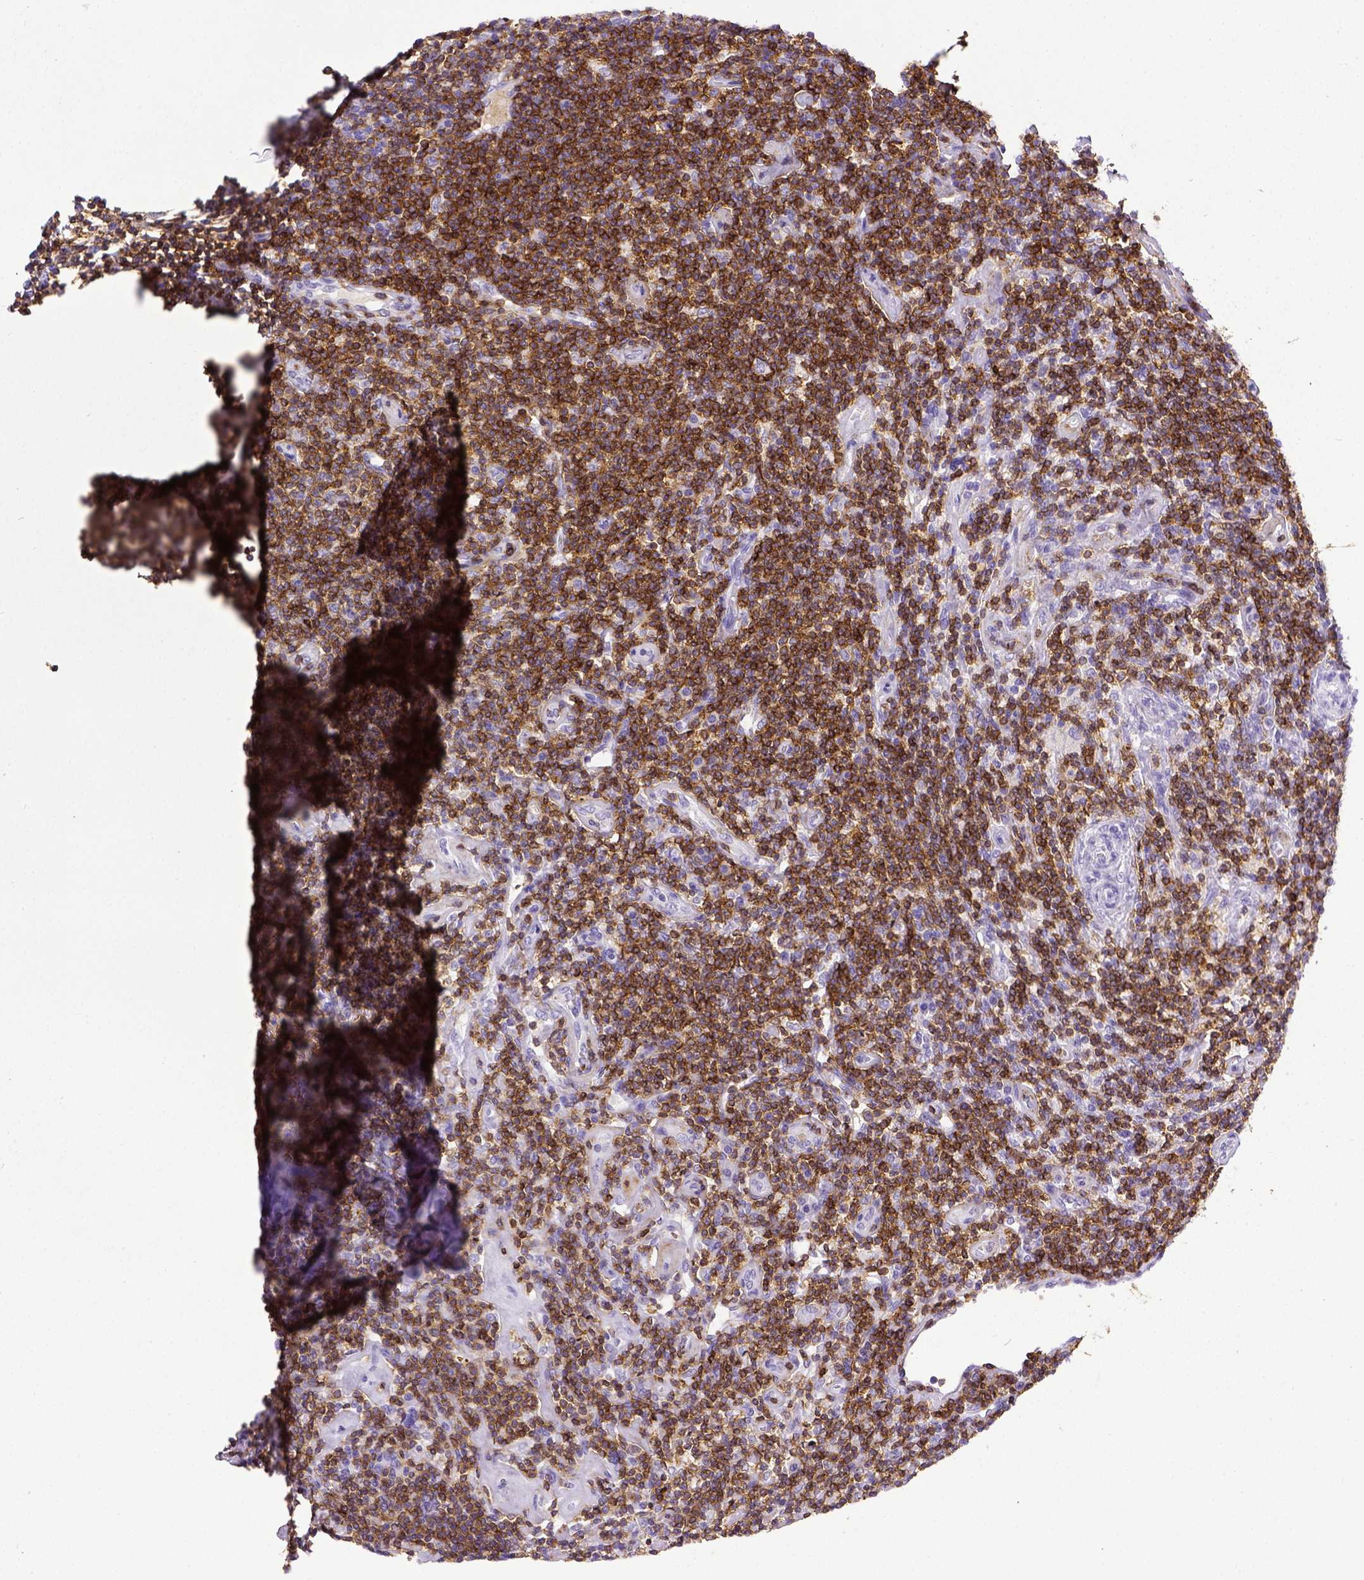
{"staining": {"intensity": "negative", "quantity": "none", "location": "none"}, "tissue": "lymphoma", "cell_type": "Tumor cells", "image_type": "cancer", "snomed": [{"axis": "morphology", "description": "Hodgkin's disease, NOS"}, {"axis": "topography", "description": "Lymph node"}], "caption": "A micrograph of lymphoma stained for a protein shows no brown staining in tumor cells.", "gene": "CD3E", "patient": {"sex": "male", "age": 40}}